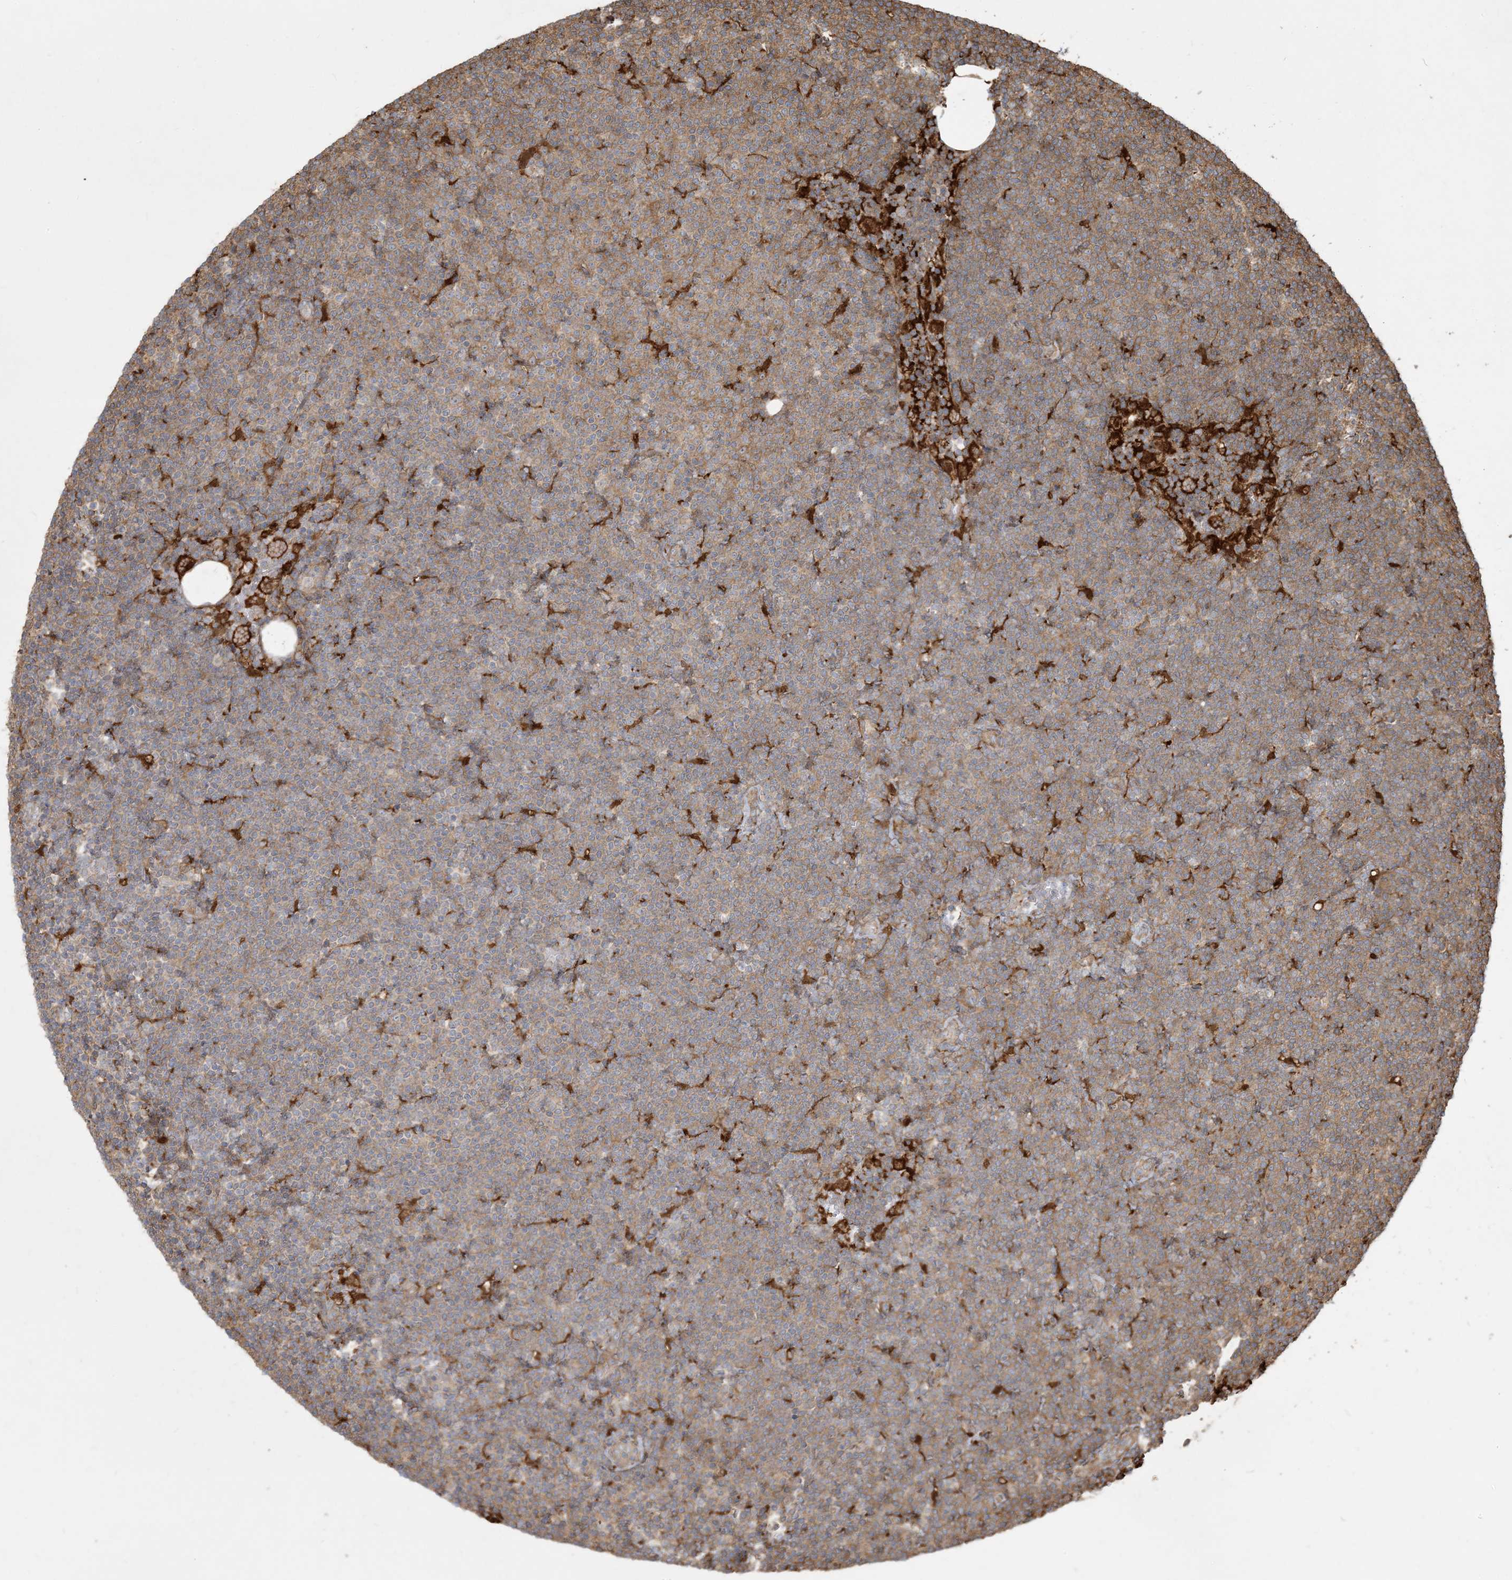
{"staining": {"intensity": "weak", "quantity": "25%-75%", "location": "cytoplasmic/membranous"}, "tissue": "lymphoma", "cell_type": "Tumor cells", "image_type": "cancer", "snomed": [{"axis": "morphology", "description": "Malignant lymphoma, non-Hodgkin's type, Low grade"}, {"axis": "topography", "description": "Lymph node"}], "caption": "DAB (3,3'-diaminobenzidine) immunohistochemical staining of lymphoma exhibits weak cytoplasmic/membranous protein staining in about 25%-75% of tumor cells.", "gene": "HNMT", "patient": {"sex": "female", "age": 53}}